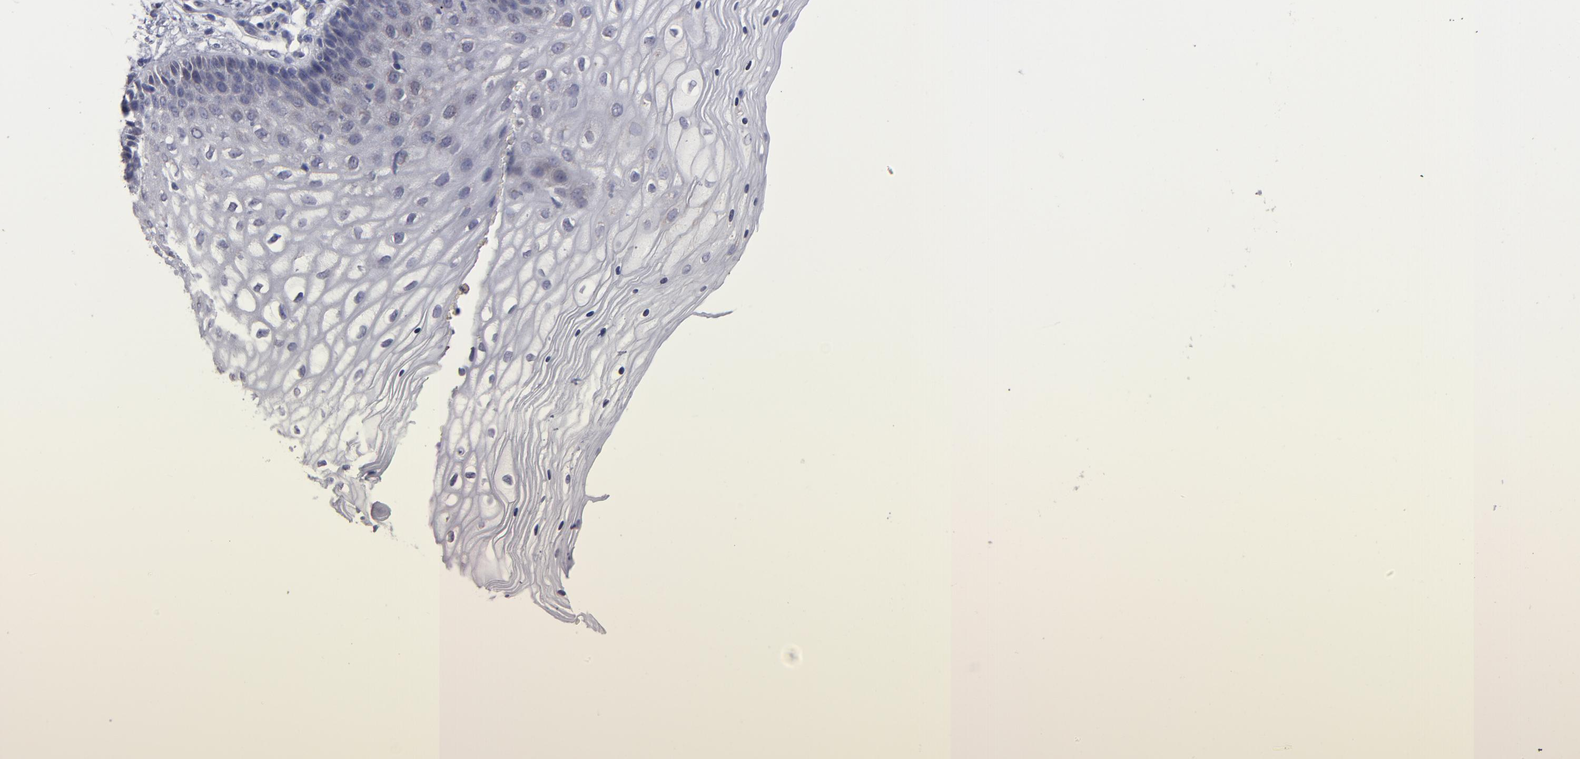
{"staining": {"intensity": "weak", "quantity": "25%-75%", "location": "cytoplasmic/membranous"}, "tissue": "vagina", "cell_type": "Squamous epithelial cells", "image_type": "normal", "snomed": [{"axis": "morphology", "description": "Normal tissue, NOS"}, {"axis": "topography", "description": "Vagina"}], "caption": "The photomicrograph demonstrates staining of unremarkable vagina, revealing weak cytoplasmic/membranous protein expression (brown color) within squamous epithelial cells. The staining was performed using DAB to visualize the protein expression in brown, while the nuclei were stained in blue with hematoxylin (Magnification: 20x).", "gene": "SLMAP", "patient": {"sex": "female", "age": 34}}